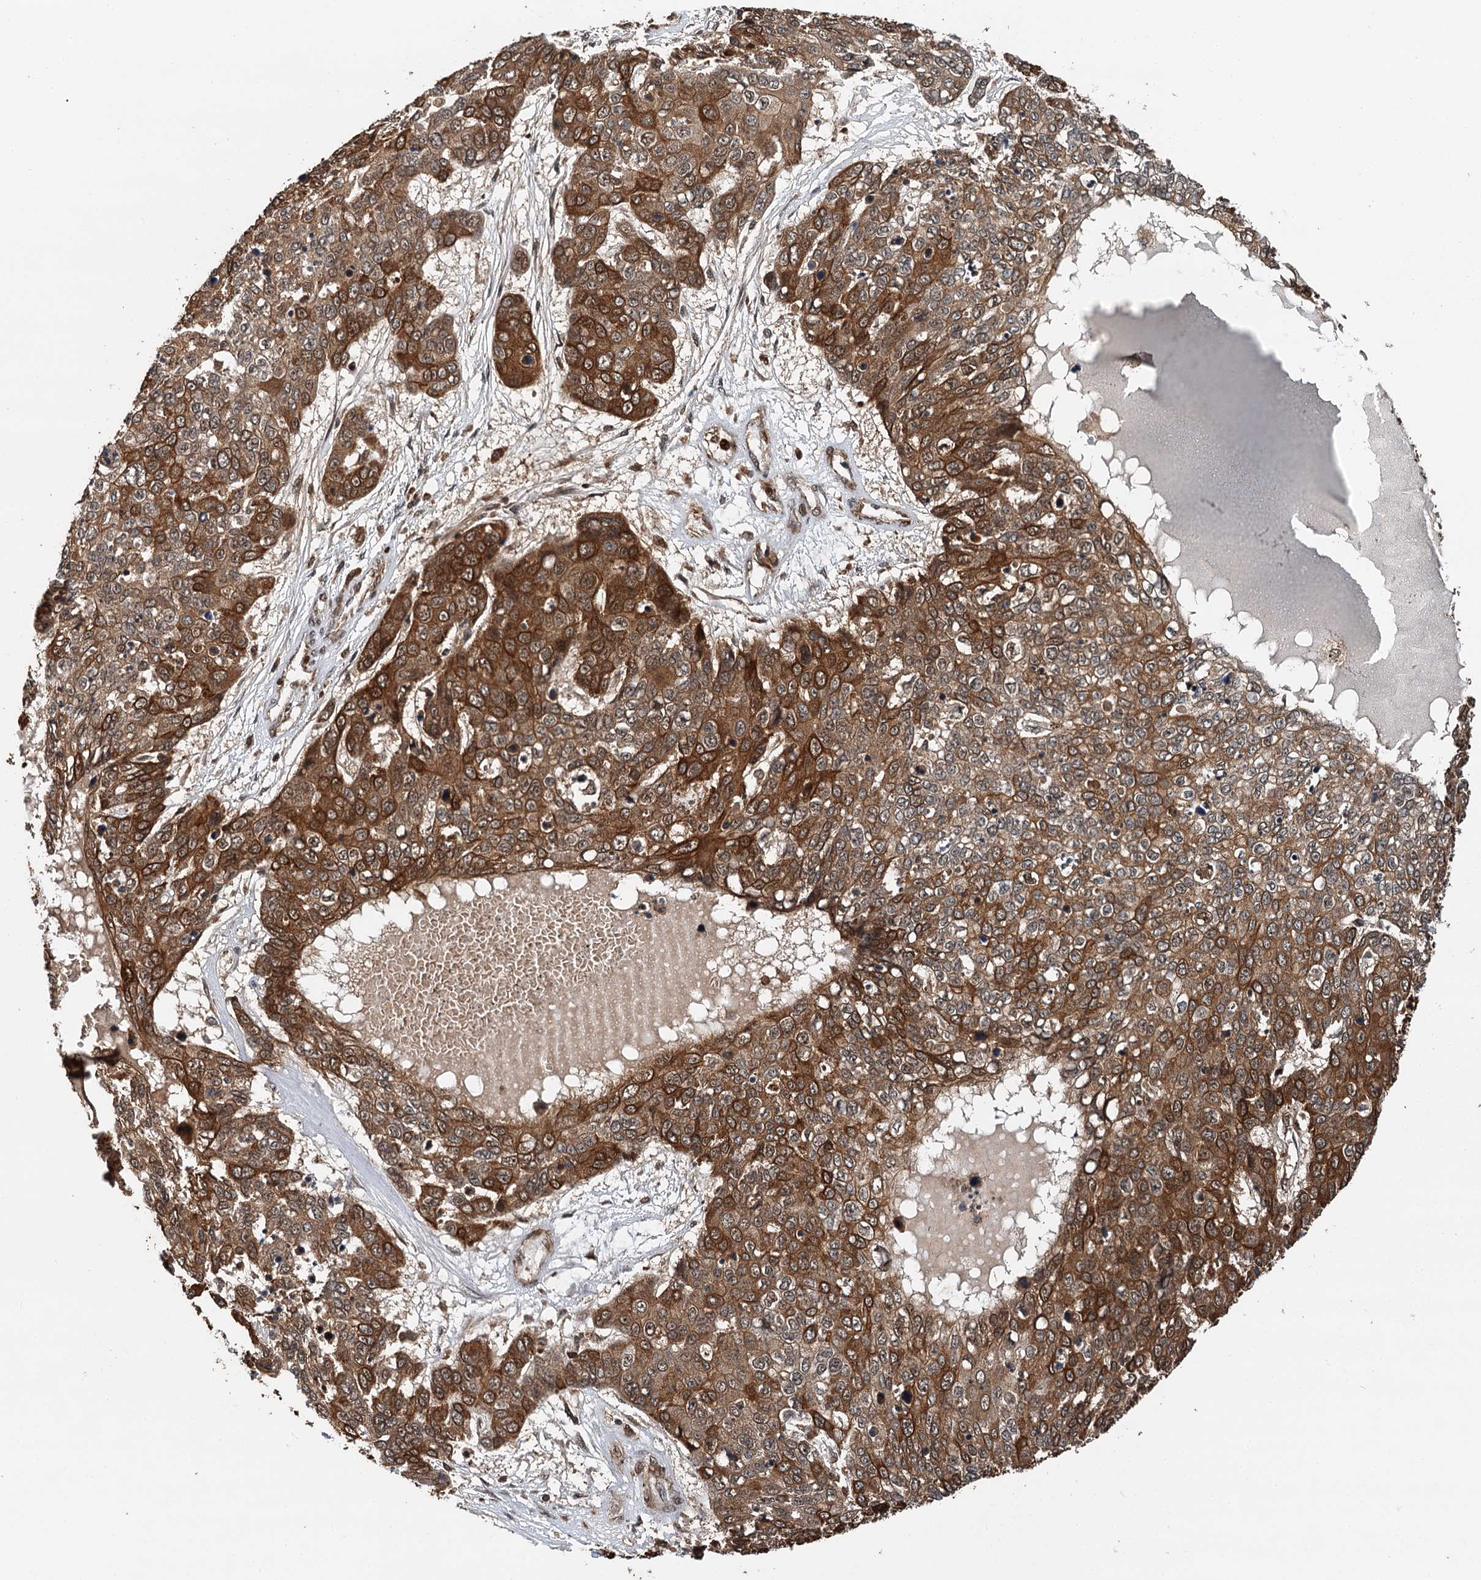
{"staining": {"intensity": "strong", "quantity": ">75%", "location": "cytoplasmic/membranous"}, "tissue": "skin cancer", "cell_type": "Tumor cells", "image_type": "cancer", "snomed": [{"axis": "morphology", "description": "Squamous cell carcinoma, NOS"}, {"axis": "topography", "description": "Skin"}], "caption": "Squamous cell carcinoma (skin) stained with a brown dye shows strong cytoplasmic/membranous positive positivity in approximately >75% of tumor cells.", "gene": "STUB1", "patient": {"sex": "male", "age": 71}}